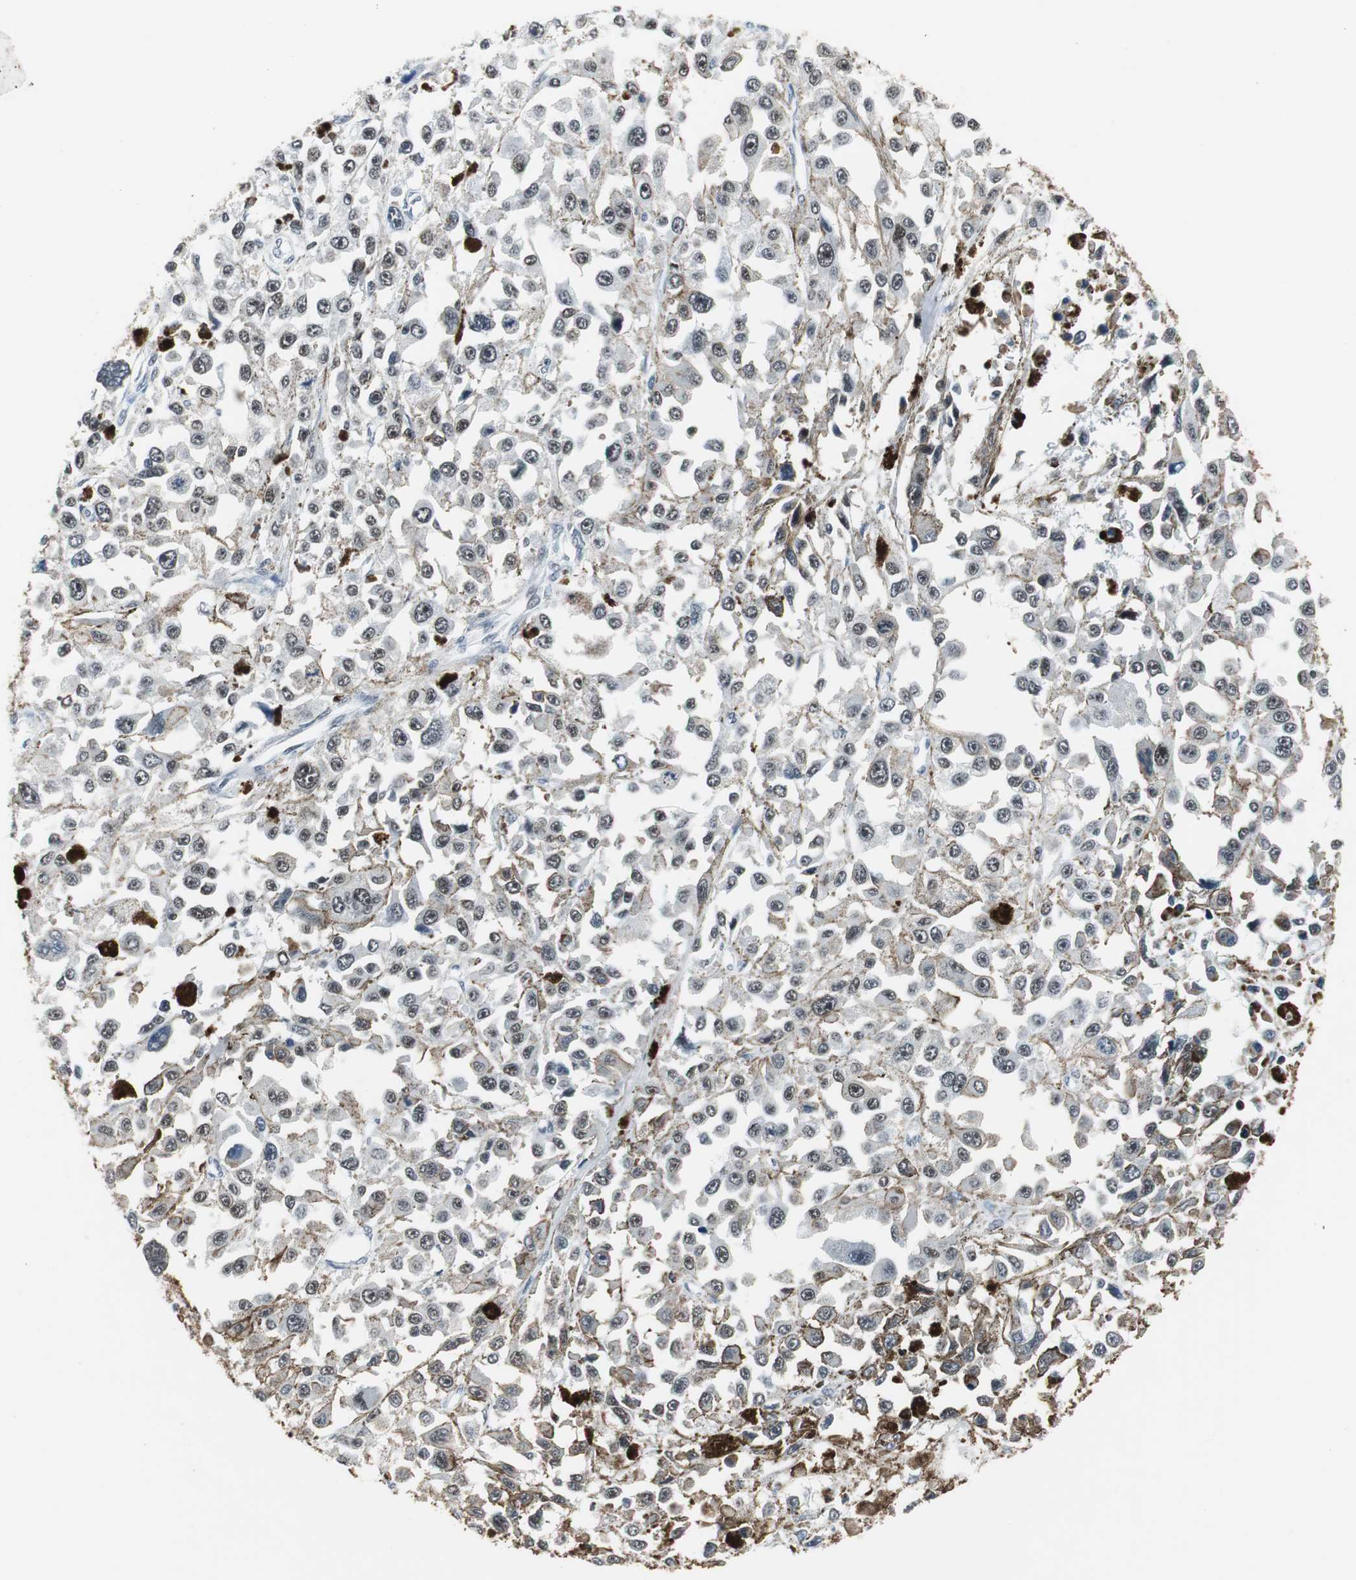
{"staining": {"intensity": "weak", "quantity": "<25%", "location": "nuclear"}, "tissue": "melanoma", "cell_type": "Tumor cells", "image_type": "cancer", "snomed": [{"axis": "morphology", "description": "Malignant melanoma, Metastatic site"}, {"axis": "topography", "description": "Lymph node"}], "caption": "This is a photomicrograph of IHC staining of melanoma, which shows no positivity in tumor cells. (DAB immunohistochemistry, high magnification).", "gene": "RAD9A", "patient": {"sex": "male", "age": 59}}